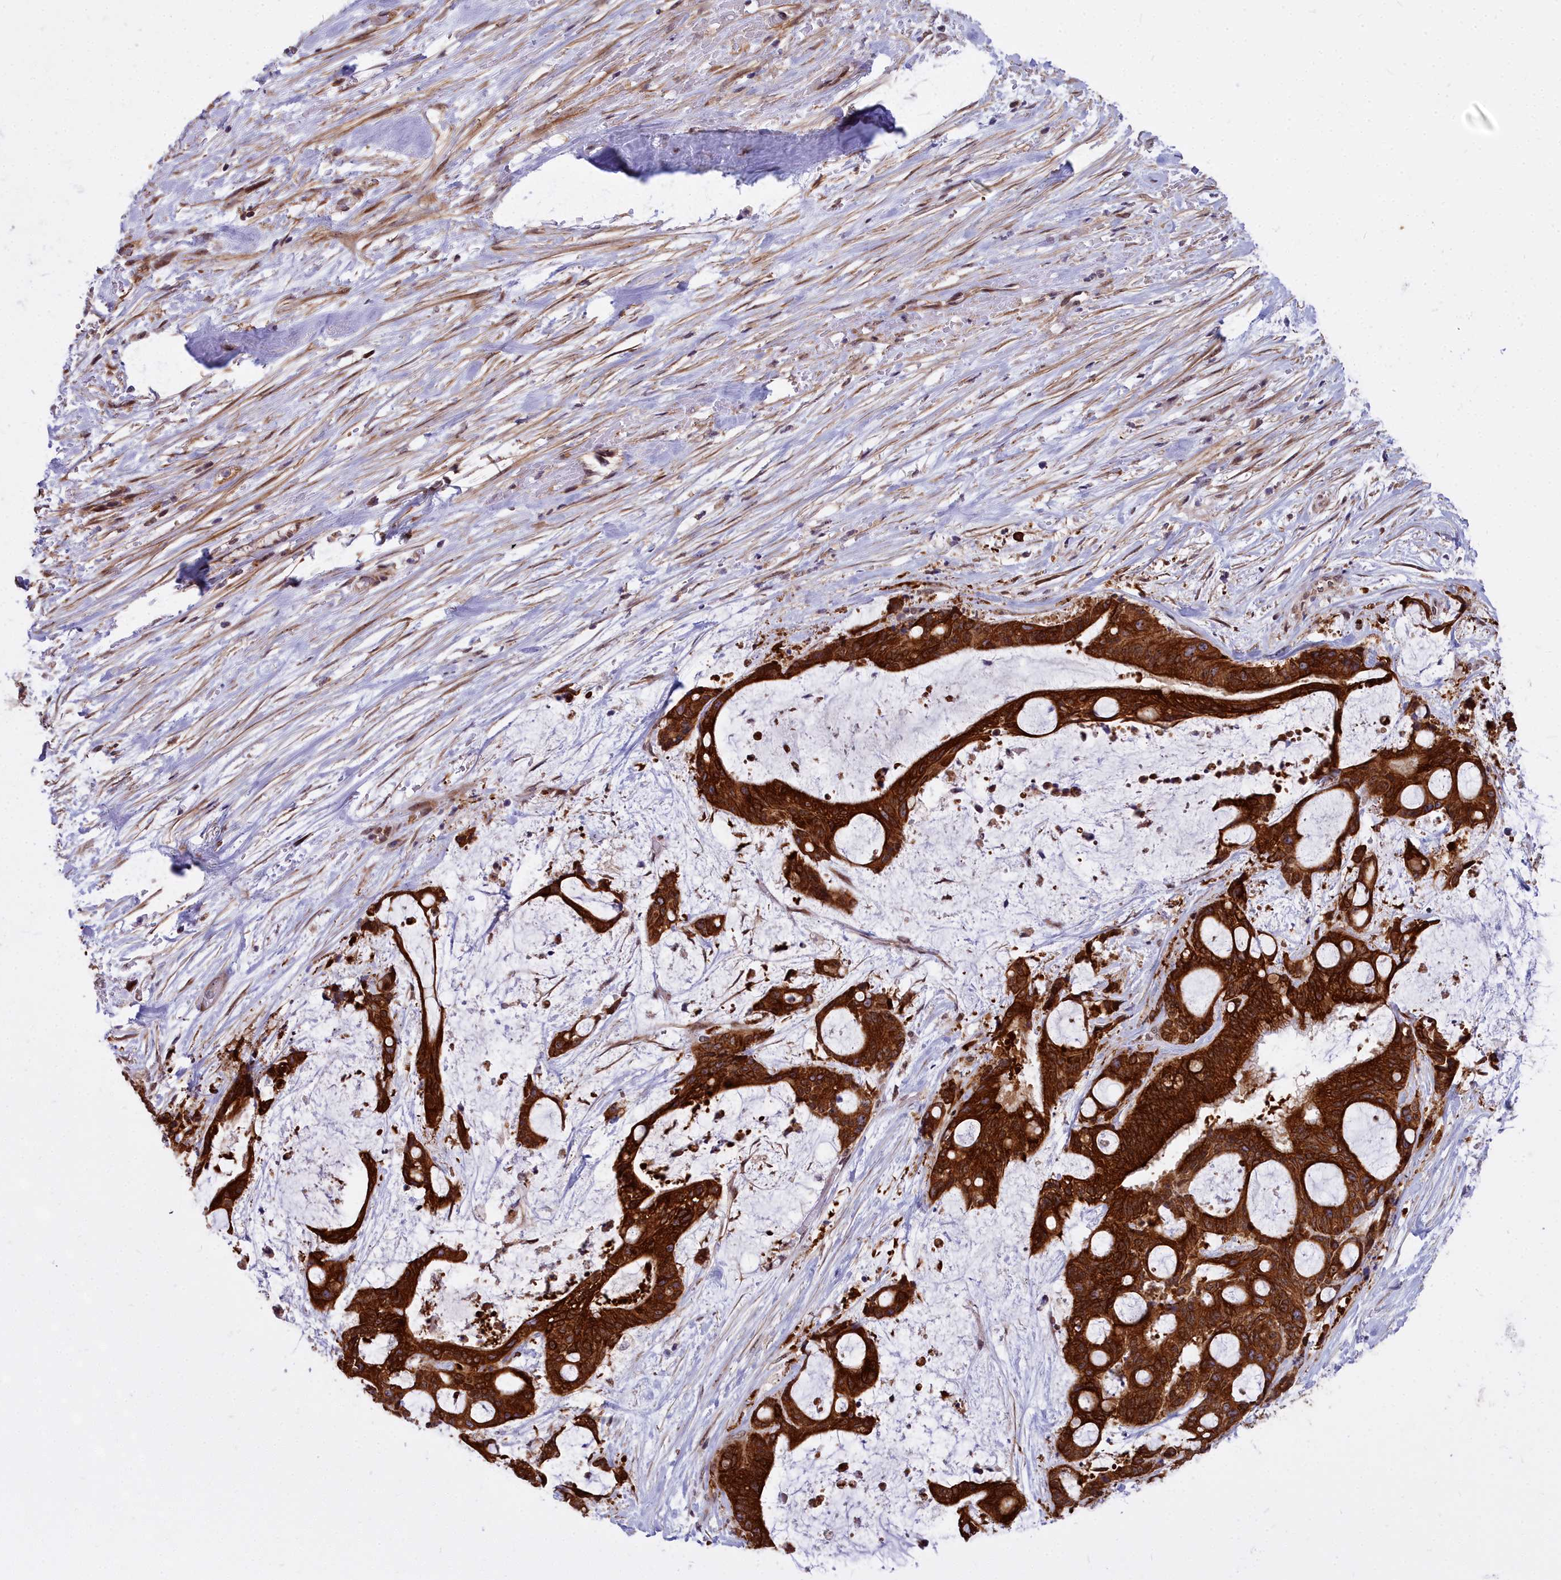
{"staining": {"intensity": "strong", "quantity": ">75%", "location": "cytoplasmic/membranous"}, "tissue": "liver cancer", "cell_type": "Tumor cells", "image_type": "cancer", "snomed": [{"axis": "morphology", "description": "Normal tissue, NOS"}, {"axis": "morphology", "description": "Cholangiocarcinoma"}, {"axis": "topography", "description": "Liver"}, {"axis": "topography", "description": "Peripheral nerve tissue"}], "caption": "Immunohistochemistry (IHC) micrograph of neoplastic tissue: human cholangiocarcinoma (liver) stained using immunohistochemistry (IHC) demonstrates high levels of strong protein expression localized specifically in the cytoplasmic/membranous of tumor cells, appearing as a cytoplasmic/membranous brown color.", "gene": "ABCB8", "patient": {"sex": "female", "age": 73}}